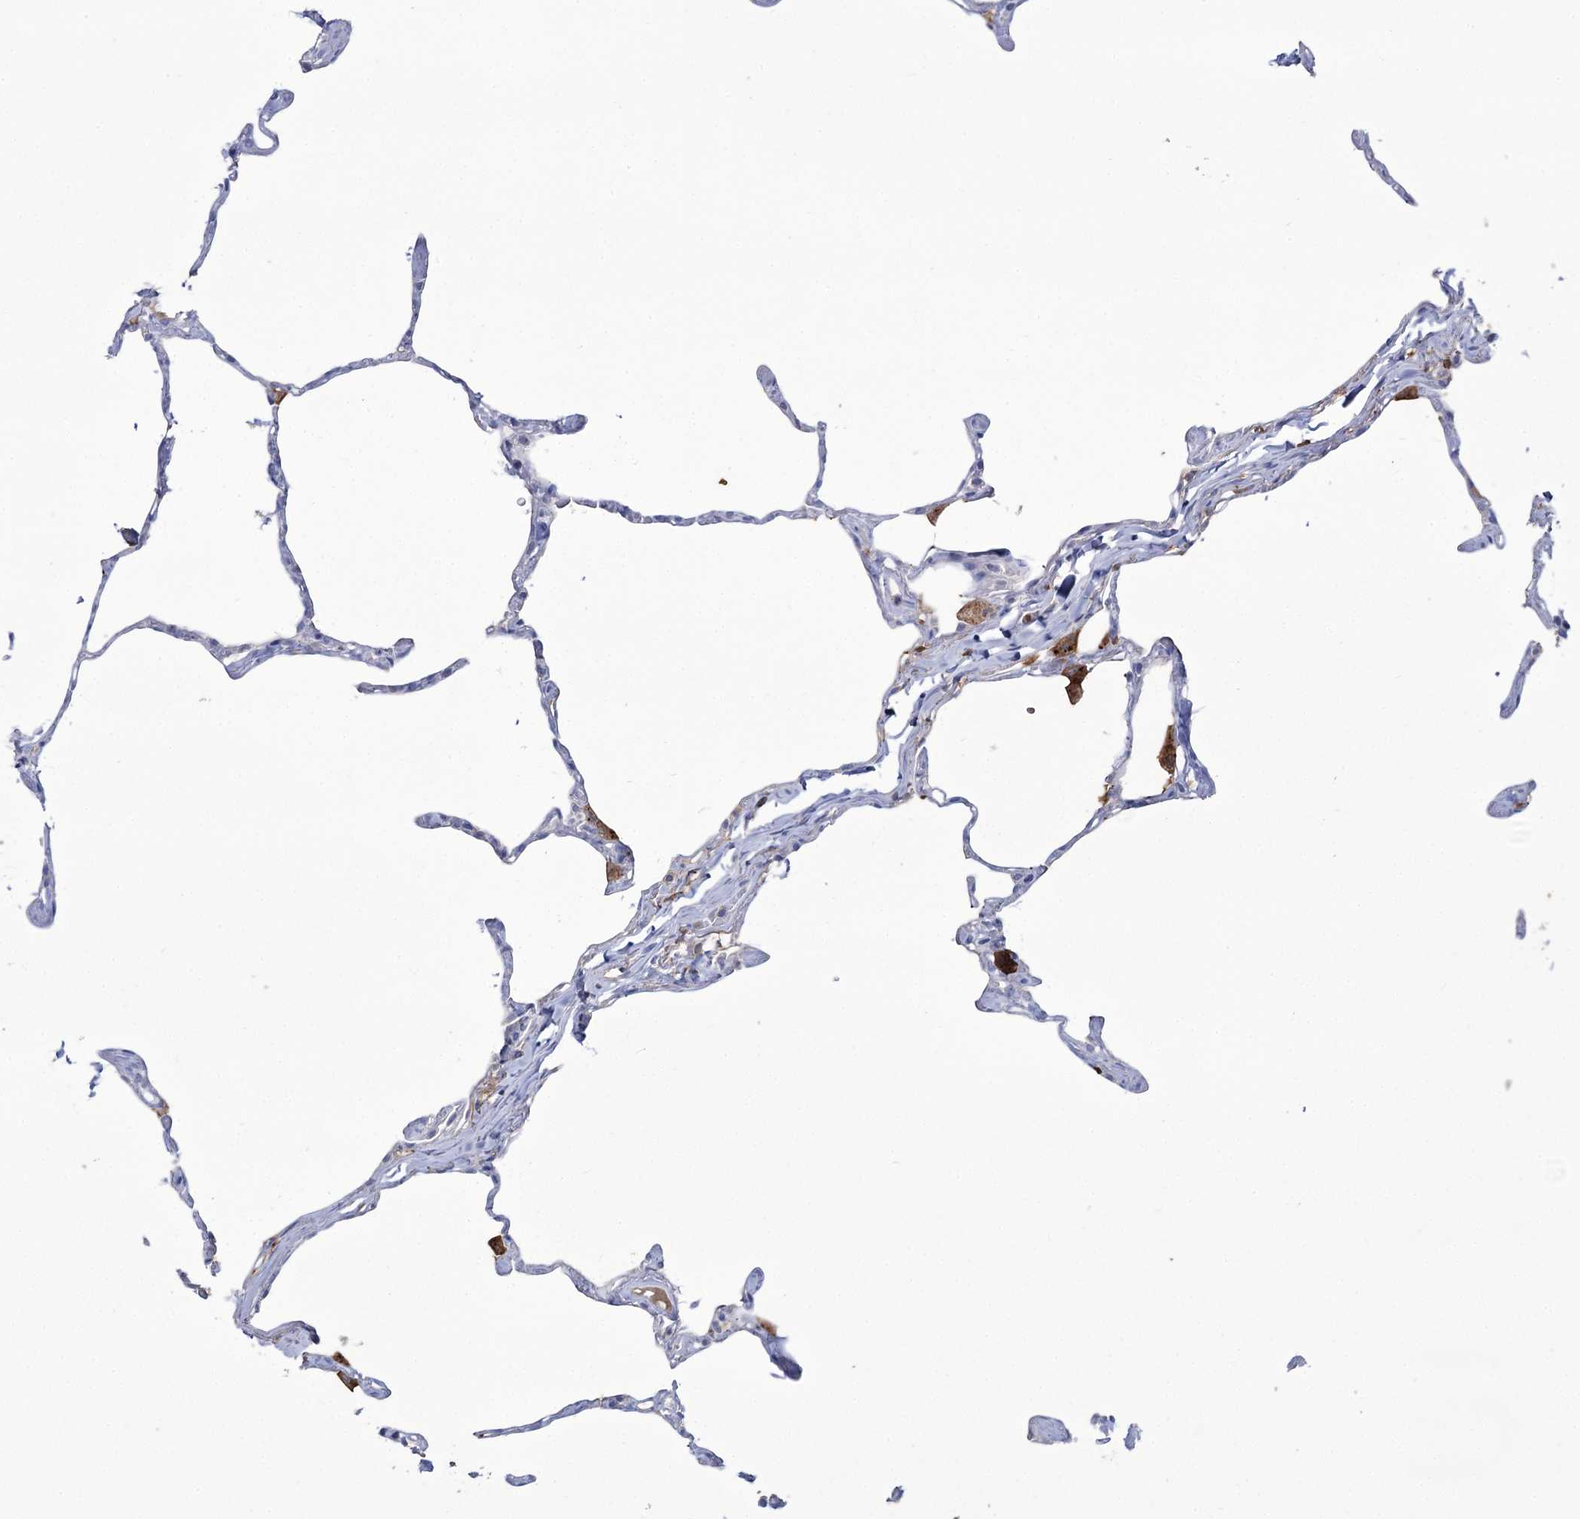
{"staining": {"intensity": "negative", "quantity": "none", "location": "none"}, "tissue": "lung", "cell_type": "Alveolar cells", "image_type": "normal", "snomed": [{"axis": "morphology", "description": "Normal tissue, NOS"}, {"axis": "topography", "description": "Lung"}], "caption": "Lung stained for a protein using immunohistochemistry reveals no positivity alveolar cells.", "gene": "ZNF622", "patient": {"sex": "male", "age": 65}}